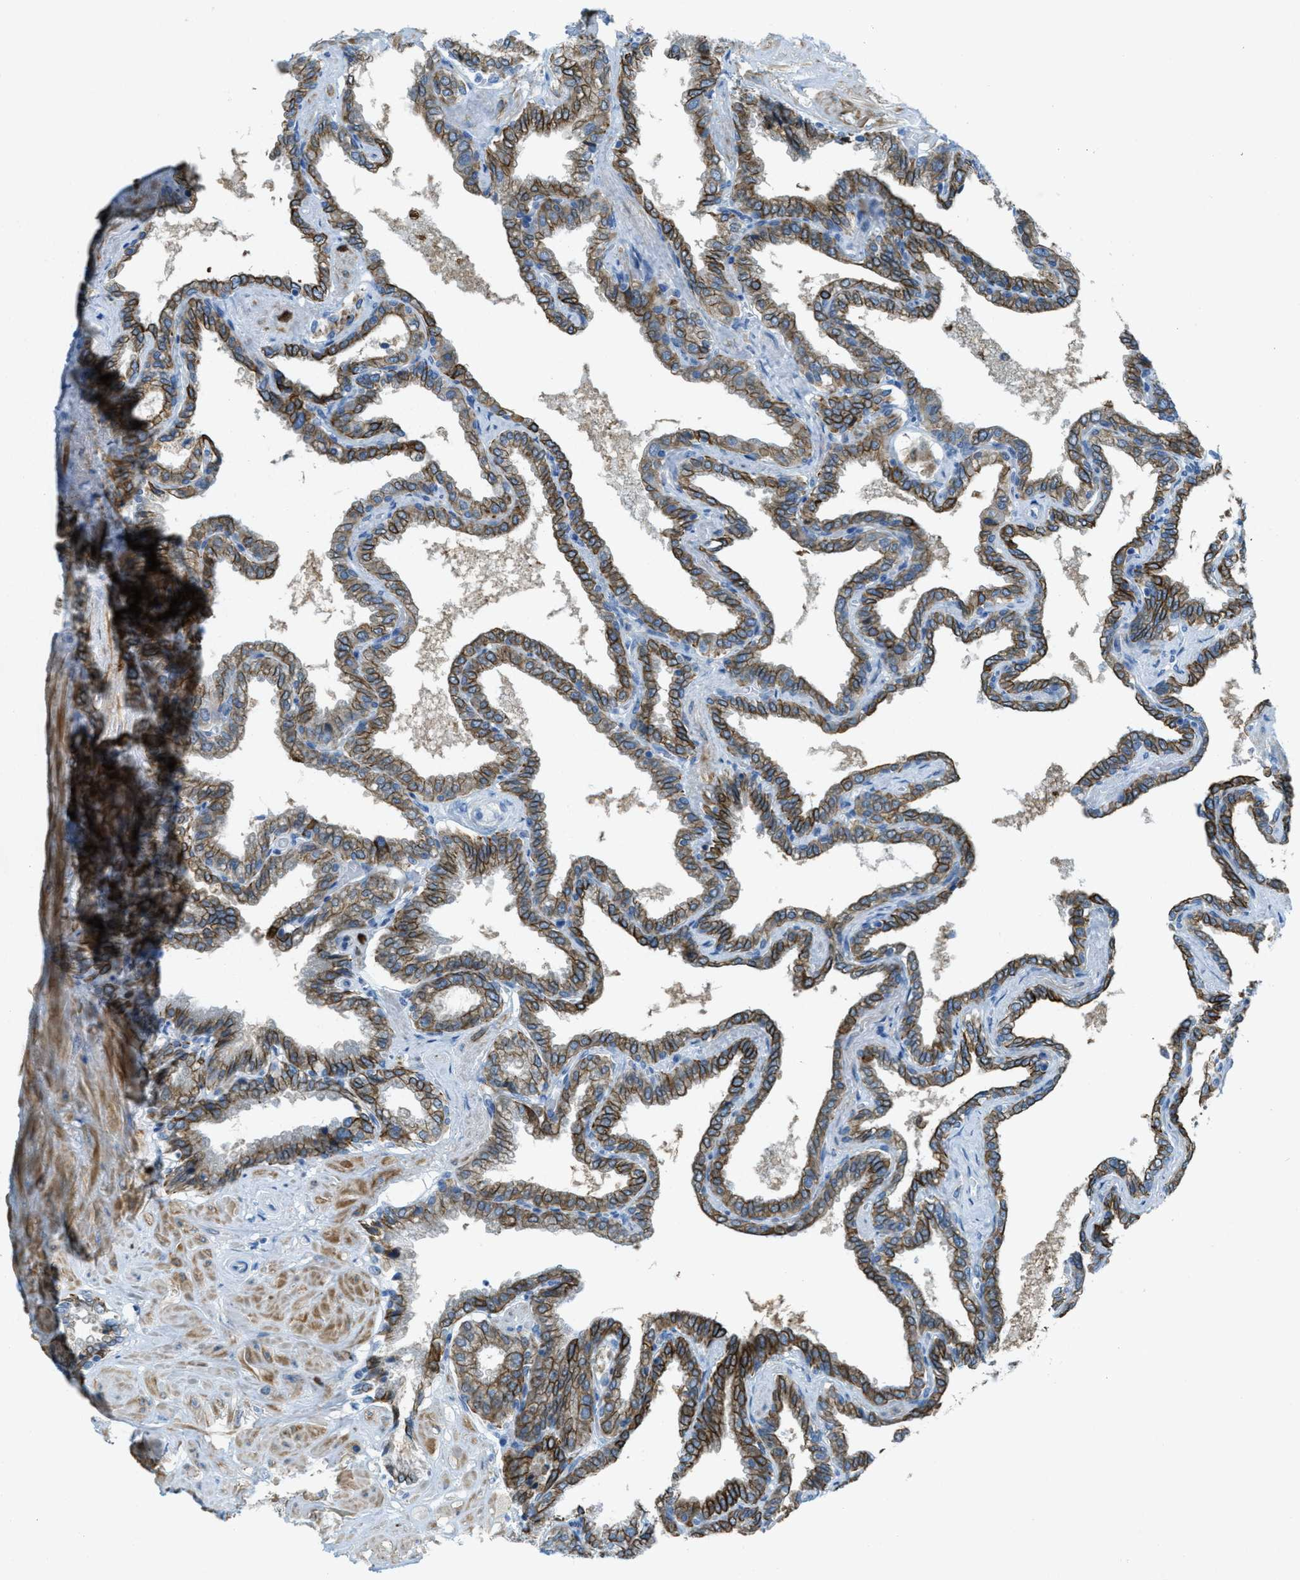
{"staining": {"intensity": "moderate", "quantity": ">75%", "location": "cytoplasmic/membranous"}, "tissue": "seminal vesicle", "cell_type": "Glandular cells", "image_type": "normal", "snomed": [{"axis": "morphology", "description": "Normal tissue, NOS"}, {"axis": "topography", "description": "Seminal veicle"}], "caption": "Protein expression analysis of normal seminal vesicle displays moderate cytoplasmic/membranous staining in about >75% of glandular cells. (brown staining indicates protein expression, while blue staining denotes nuclei).", "gene": "KLHL8", "patient": {"sex": "male", "age": 46}}